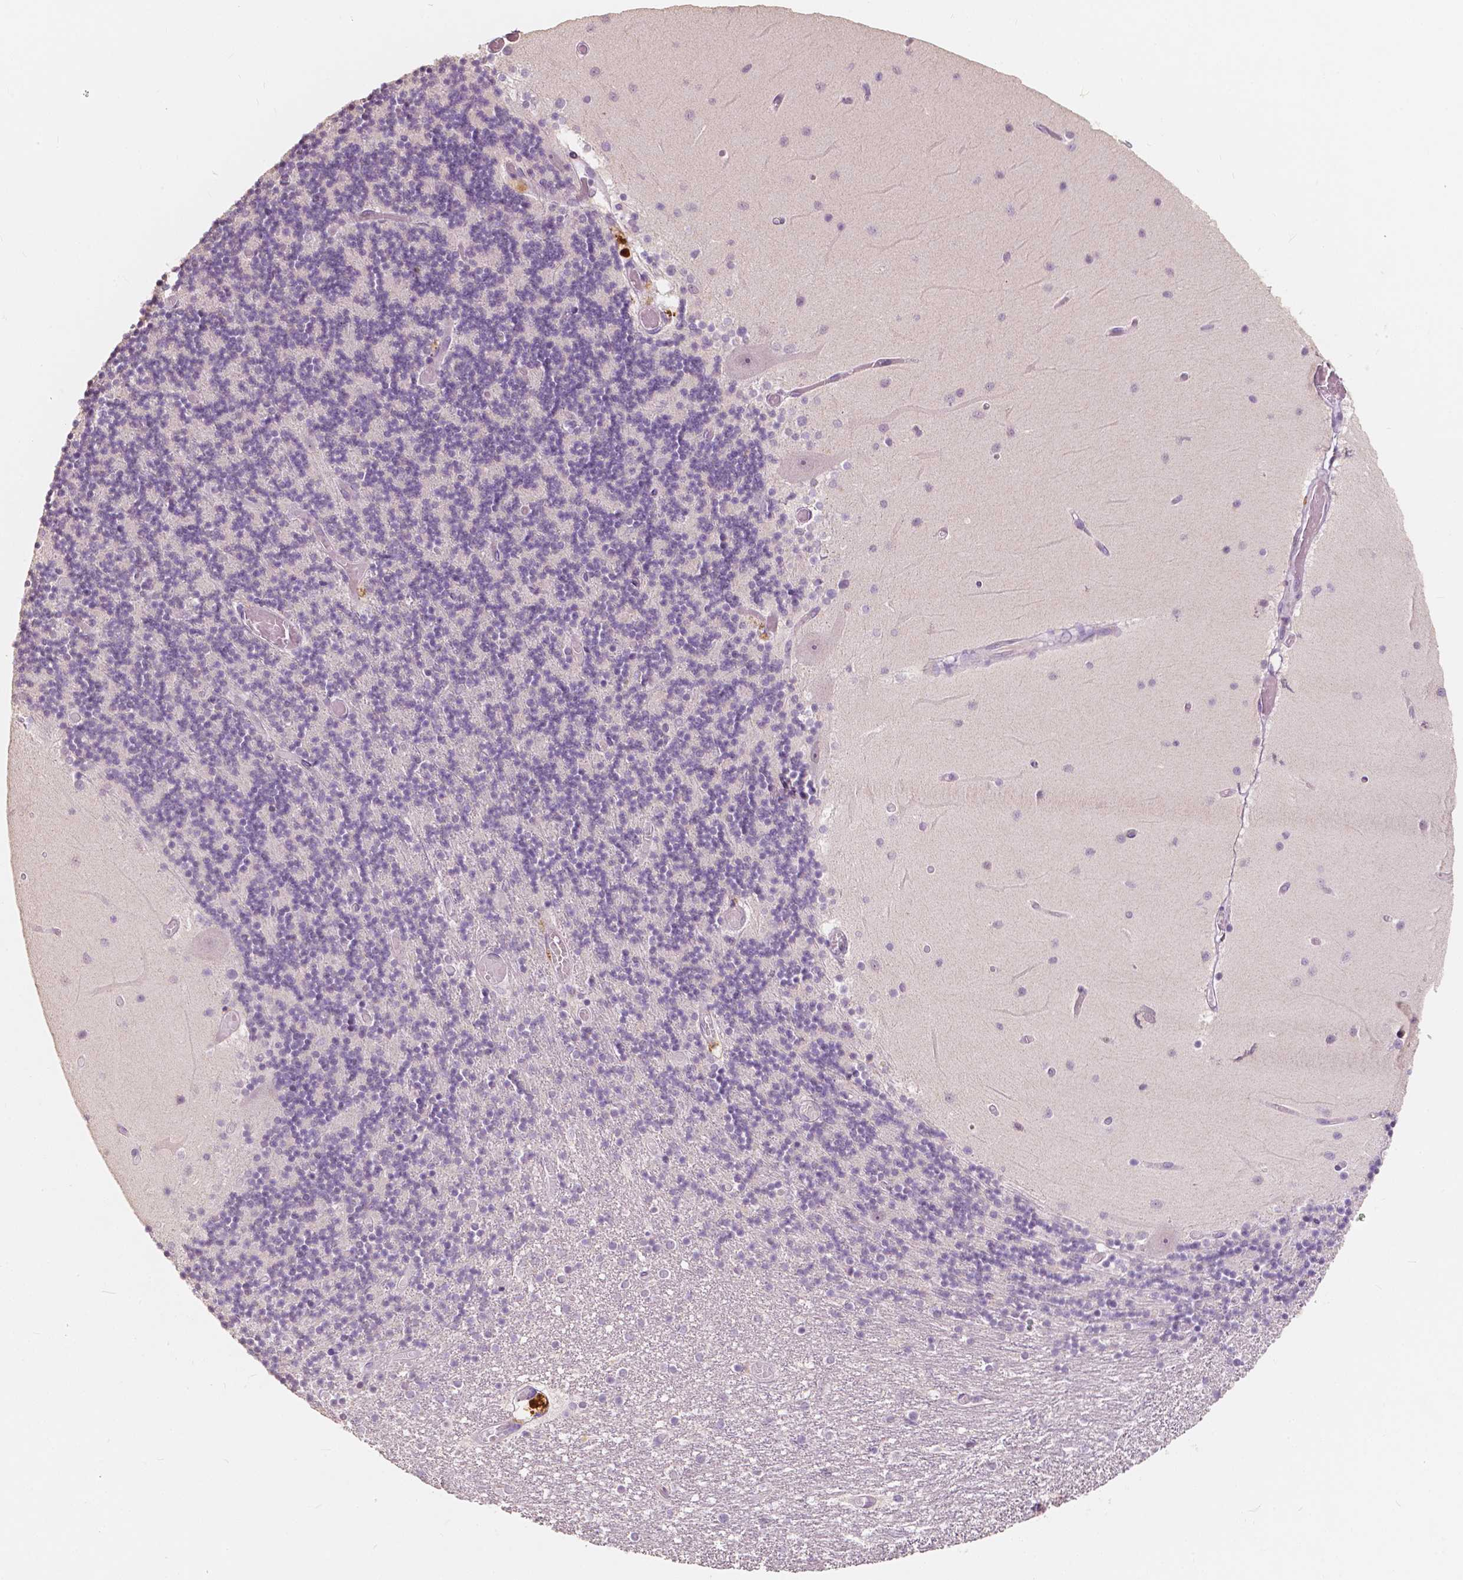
{"staining": {"intensity": "negative", "quantity": "none", "location": "none"}, "tissue": "cerebellum", "cell_type": "Cells in granular layer", "image_type": "normal", "snomed": [{"axis": "morphology", "description": "Normal tissue, NOS"}, {"axis": "topography", "description": "Cerebellum"}], "caption": "The immunohistochemistry (IHC) photomicrograph has no significant positivity in cells in granular layer of cerebellum. (DAB IHC, high magnification).", "gene": "SOX15", "patient": {"sex": "female", "age": 28}}